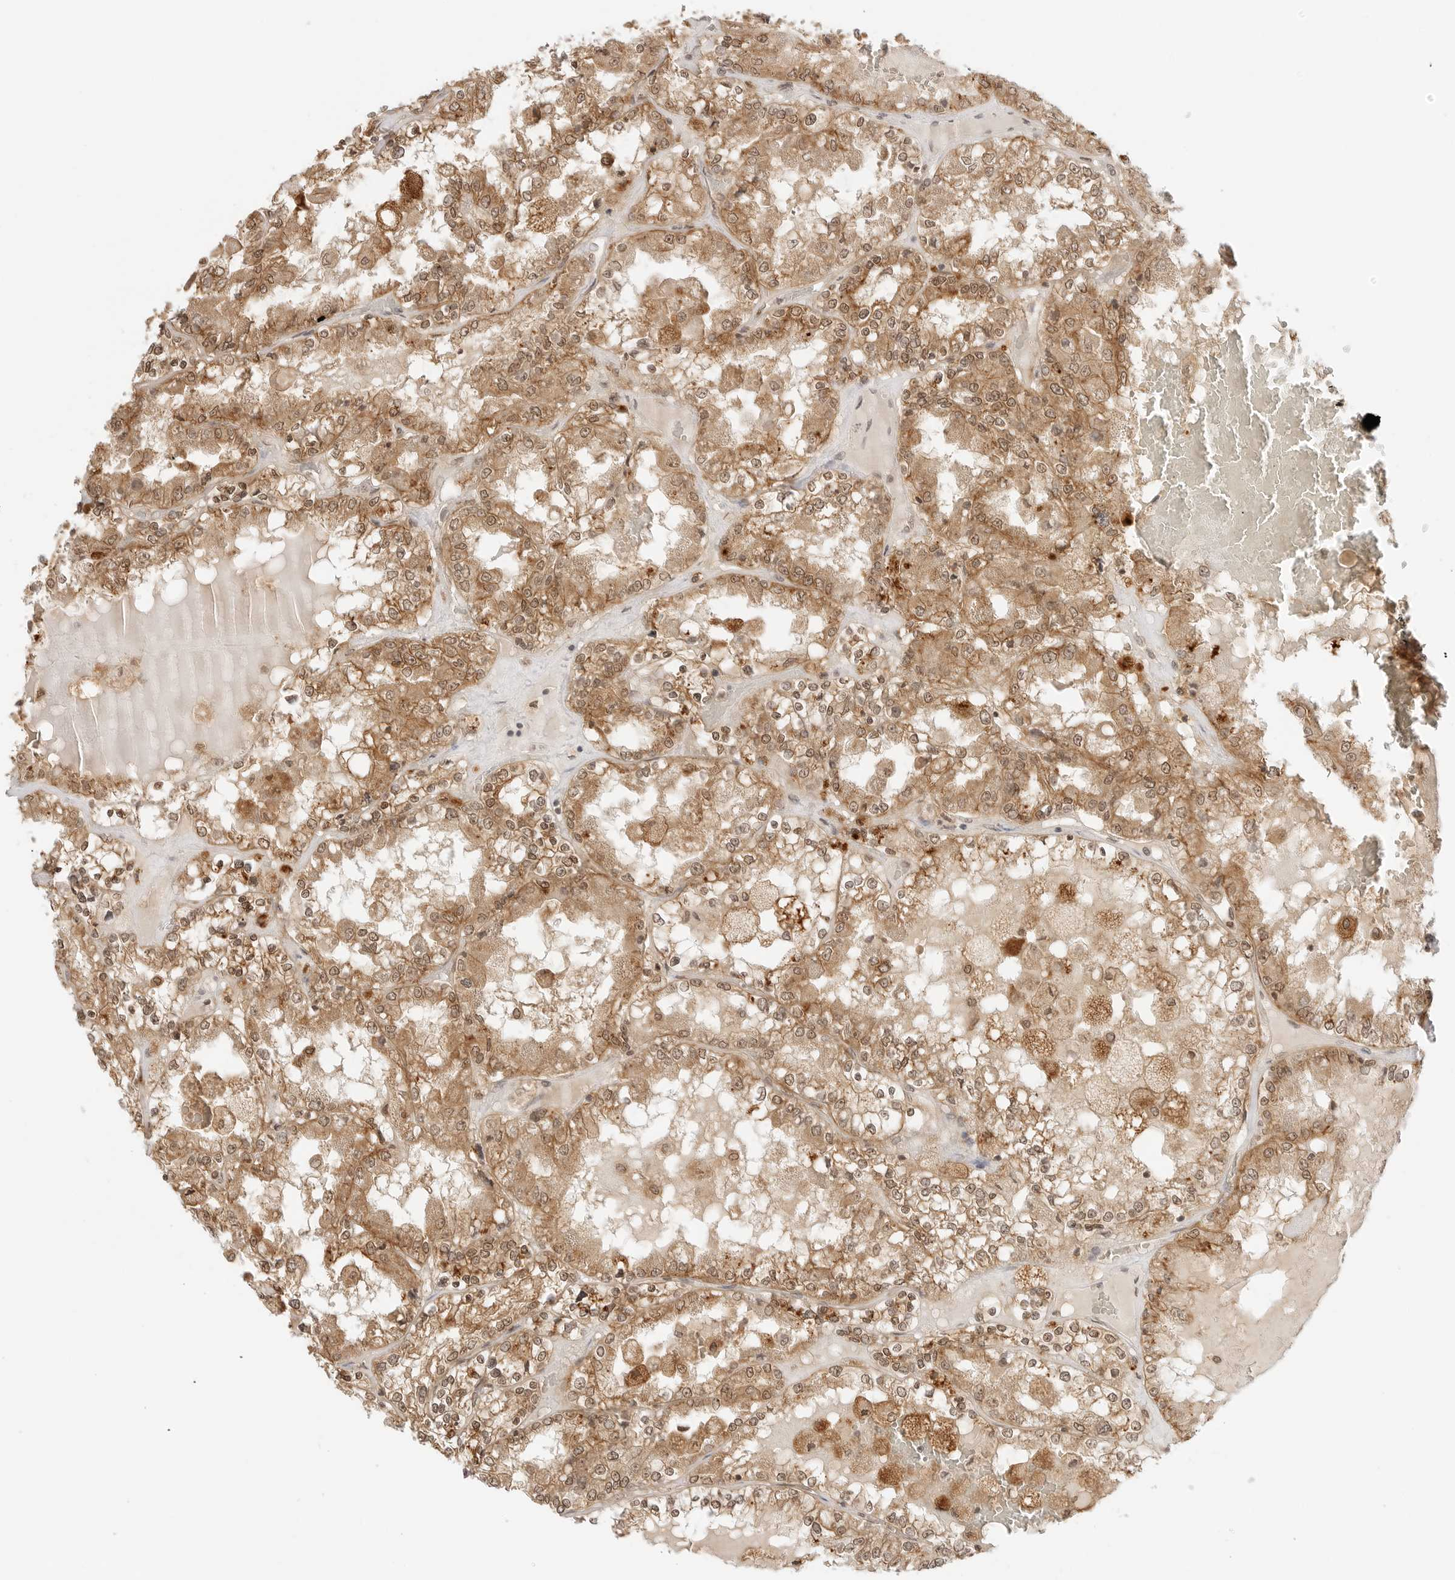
{"staining": {"intensity": "moderate", "quantity": ">75%", "location": "cytoplasmic/membranous,nuclear"}, "tissue": "renal cancer", "cell_type": "Tumor cells", "image_type": "cancer", "snomed": [{"axis": "morphology", "description": "Adenocarcinoma, NOS"}, {"axis": "topography", "description": "Kidney"}], "caption": "Moderate cytoplasmic/membranous and nuclear staining is identified in about >75% of tumor cells in renal cancer.", "gene": "EPHA1", "patient": {"sex": "female", "age": 56}}